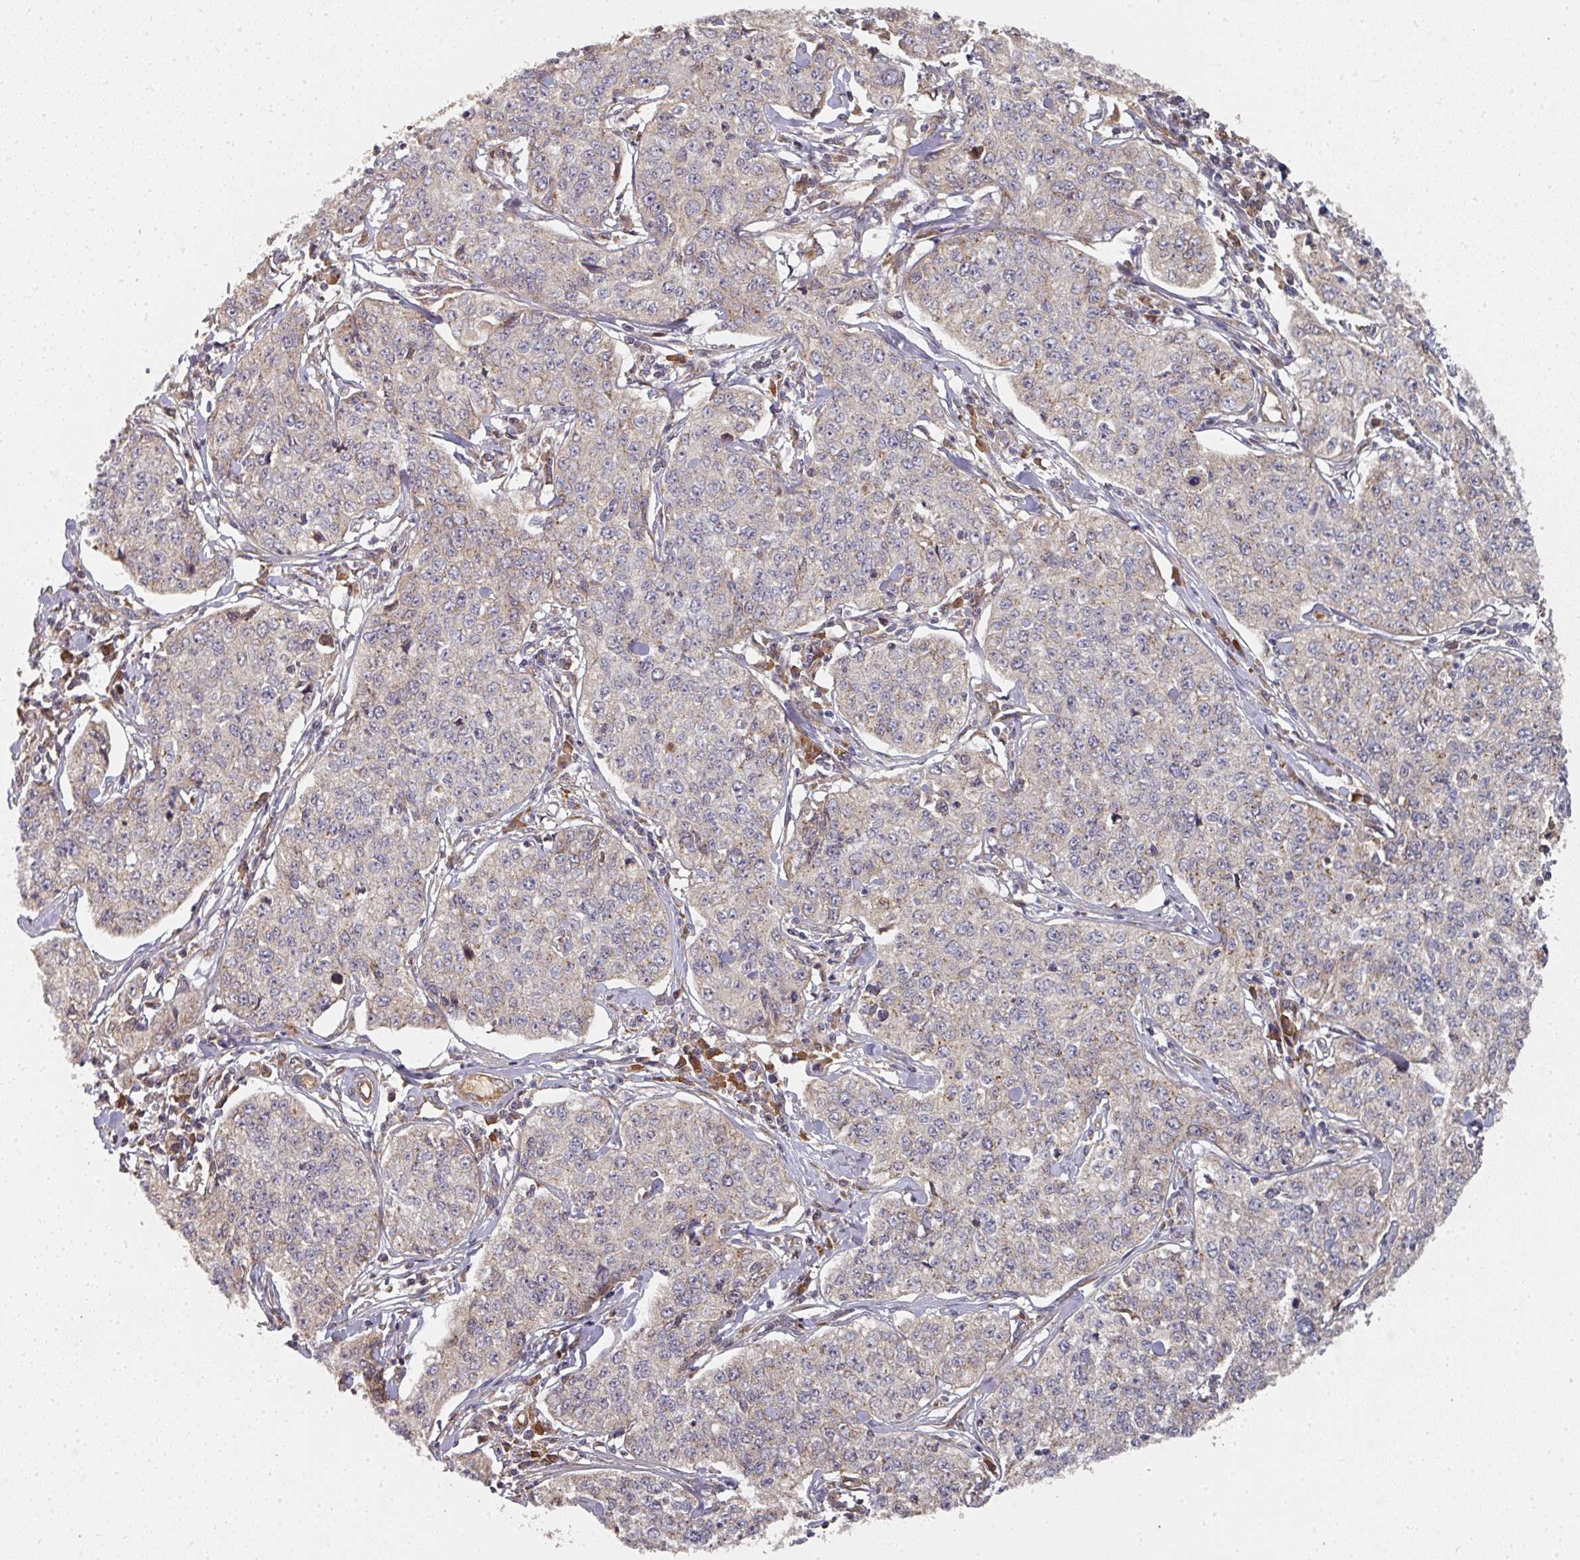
{"staining": {"intensity": "negative", "quantity": "none", "location": "none"}, "tissue": "cervical cancer", "cell_type": "Tumor cells", "image_type": "cancer", "snomed": [{"axis": "morphology", "description": "Squamous cell carcinoma, NOS"}, {"axis": "topography", "description": "Cervix"}], "caption": "High power microscopy micrograph of an immunohistochemistry (IHC) image of cervical cancer, revealing no significant expression in tumor cells.", "gene": "EDEM2", "patient": {"sex": "female", "age": 35}}